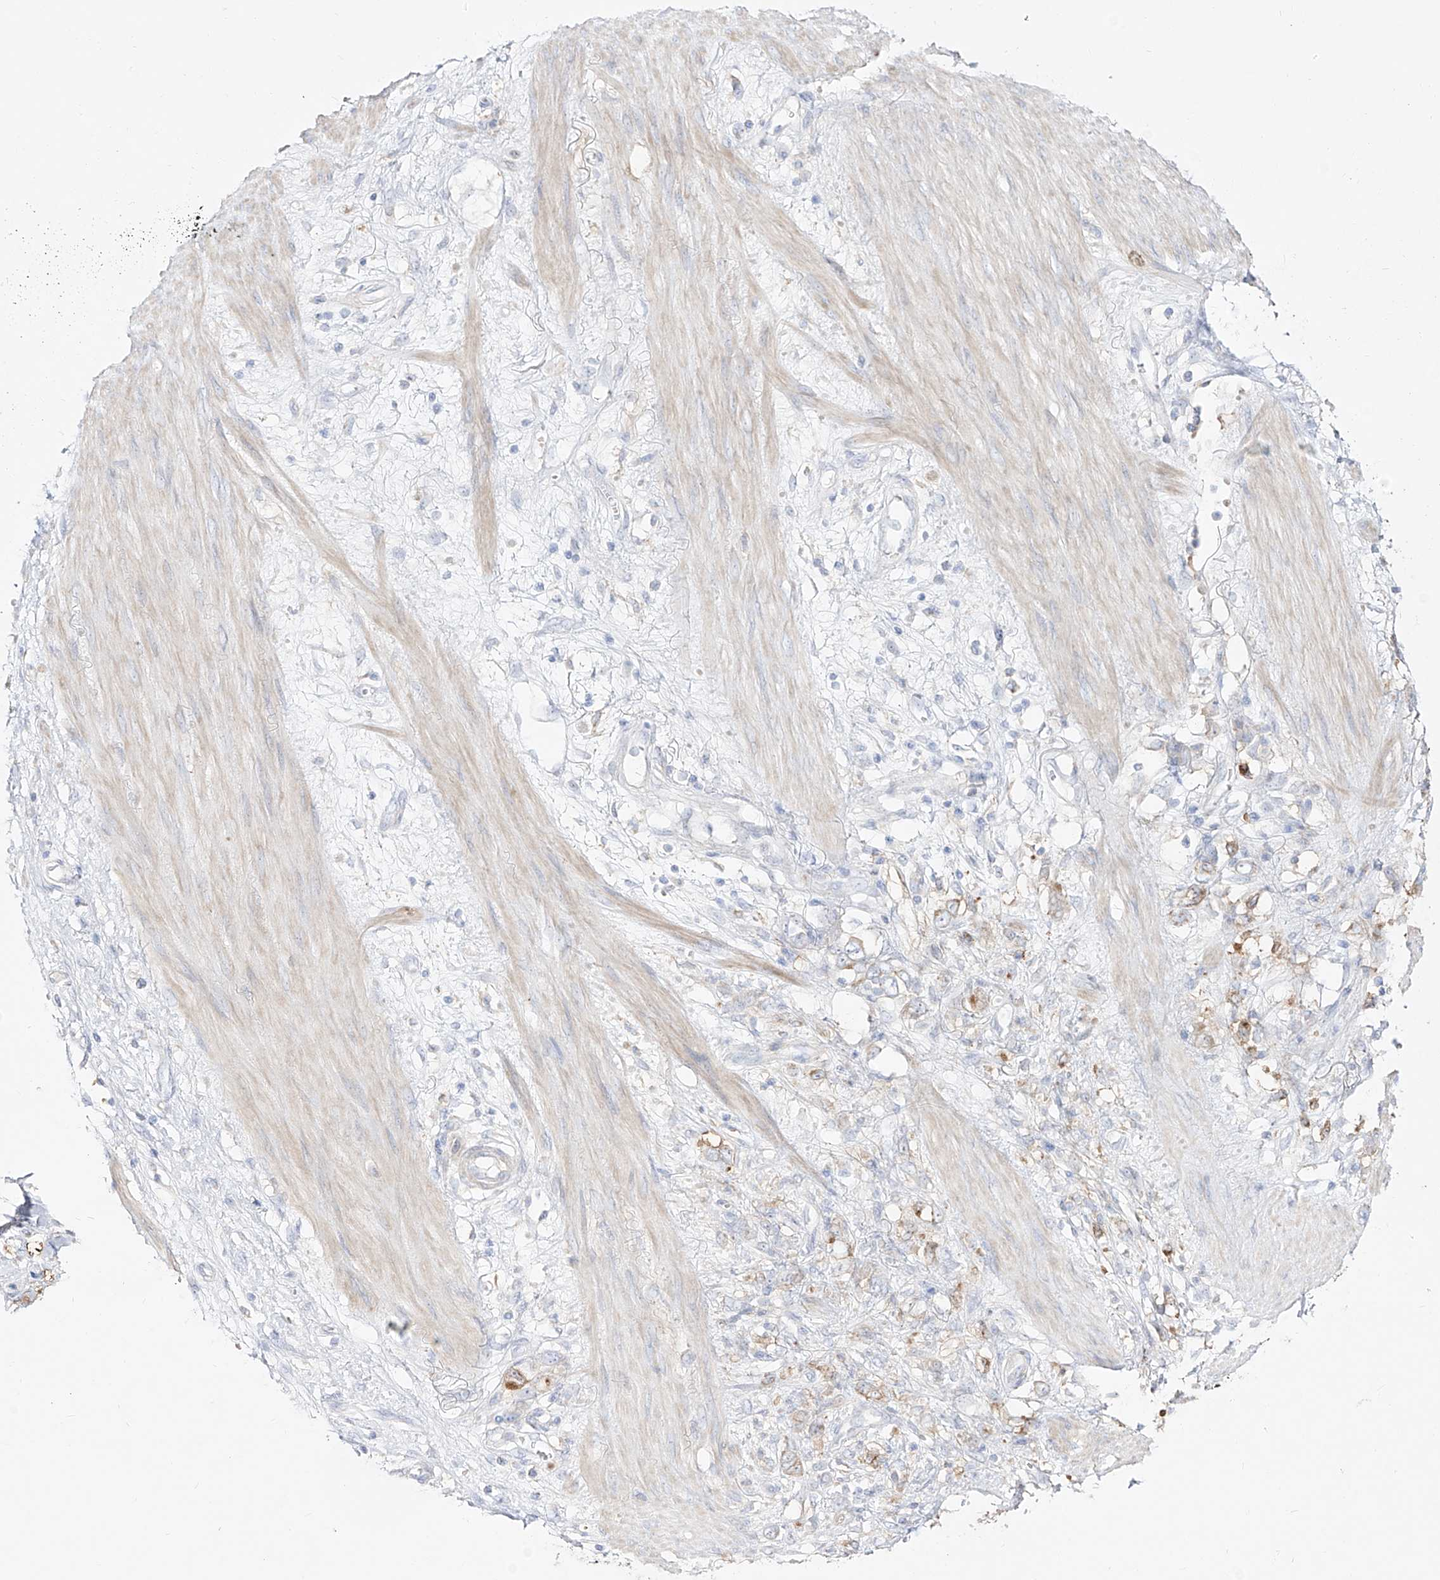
{"staining": {"intensity": "moderate", "quantity": "25%-75%", "location": "cytoplasmic/membranous"}, "tissue": "stomach cancer", "cell_type": "Tumor cells", "image_type": "cancer", "snomed": [{"axis": "morphology", "description": "Adenocarcinoma, NOS"}, {"axis": "topography", "description": "Stomach"}], "caption": "Immunohistochemical staining of adenocarcinoma (stomach) exhibits medium levels of moderate cytoplasmic/membranous protein expression in about 25%-75% of tumor cells. The protein is stained brown, and the nuclei are stained in blue (DAB (3,3'-diaminobenzidine) IHC with brightfield microscopy, high magnification).", "gene": "ZGRF1", "patient": {"sex": "female", "age": 76}}